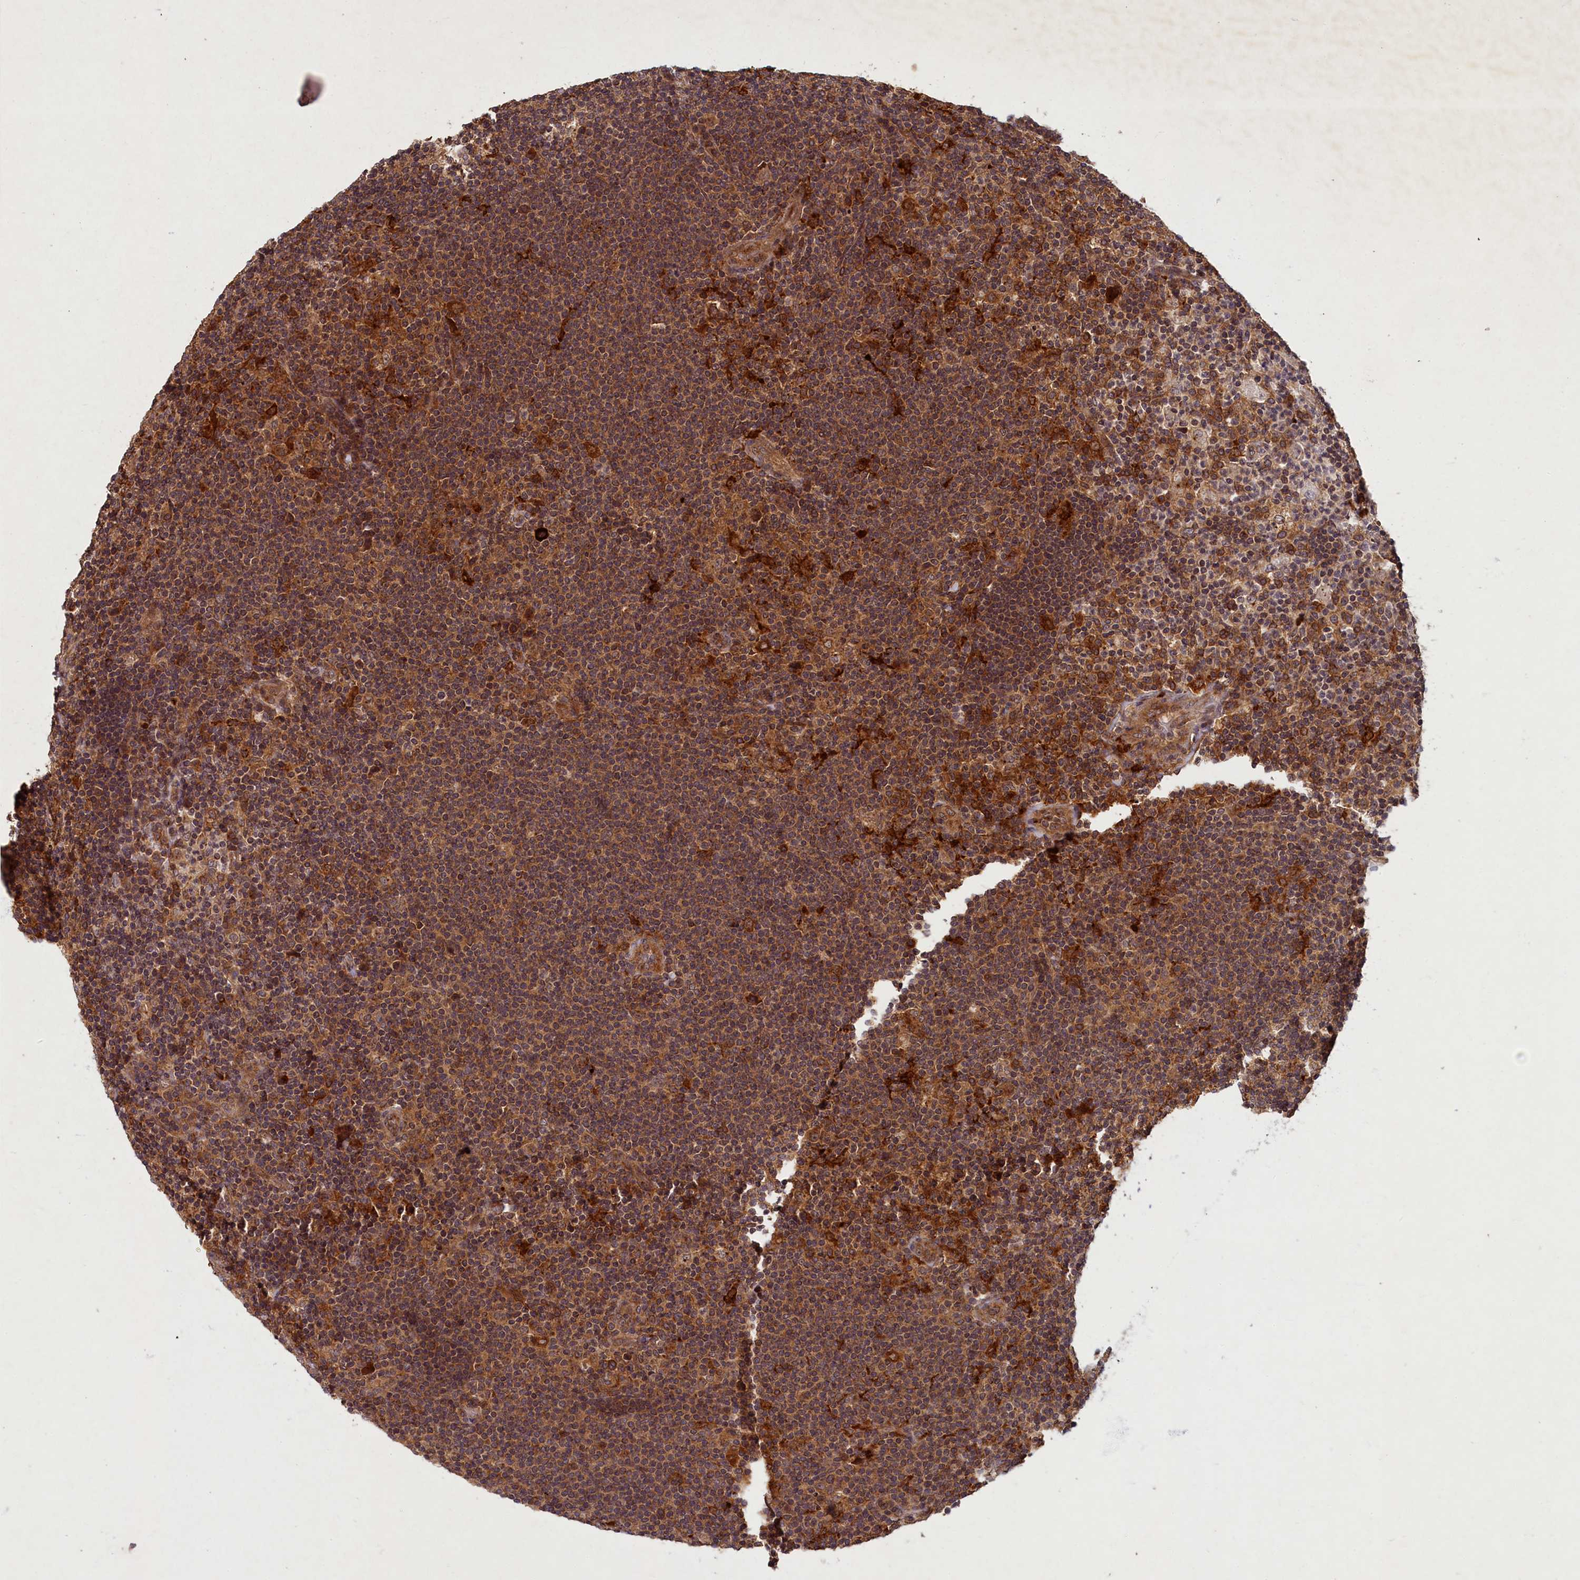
{"staining": {"intensity": "moderate", "quantity": ">75%", "location": "cytoplasmic/membranous"}, "tissue": "lymphoma", "cell_type": "Tumor cells", "image_type": "cancer", "snomed": [{"axis": "morphology", "description": "Hodgkin's disease, NOS"}, {"axis": "topography", "description": "Lymph node"}], "caption": "Protein expression analysis of lymphoma demonstrates moderate cytoplasmic/membranous positivity in approximately >75% of tumor cells.", "gene": "BICD1", "patient": {"sex": "female", "age": 57}}